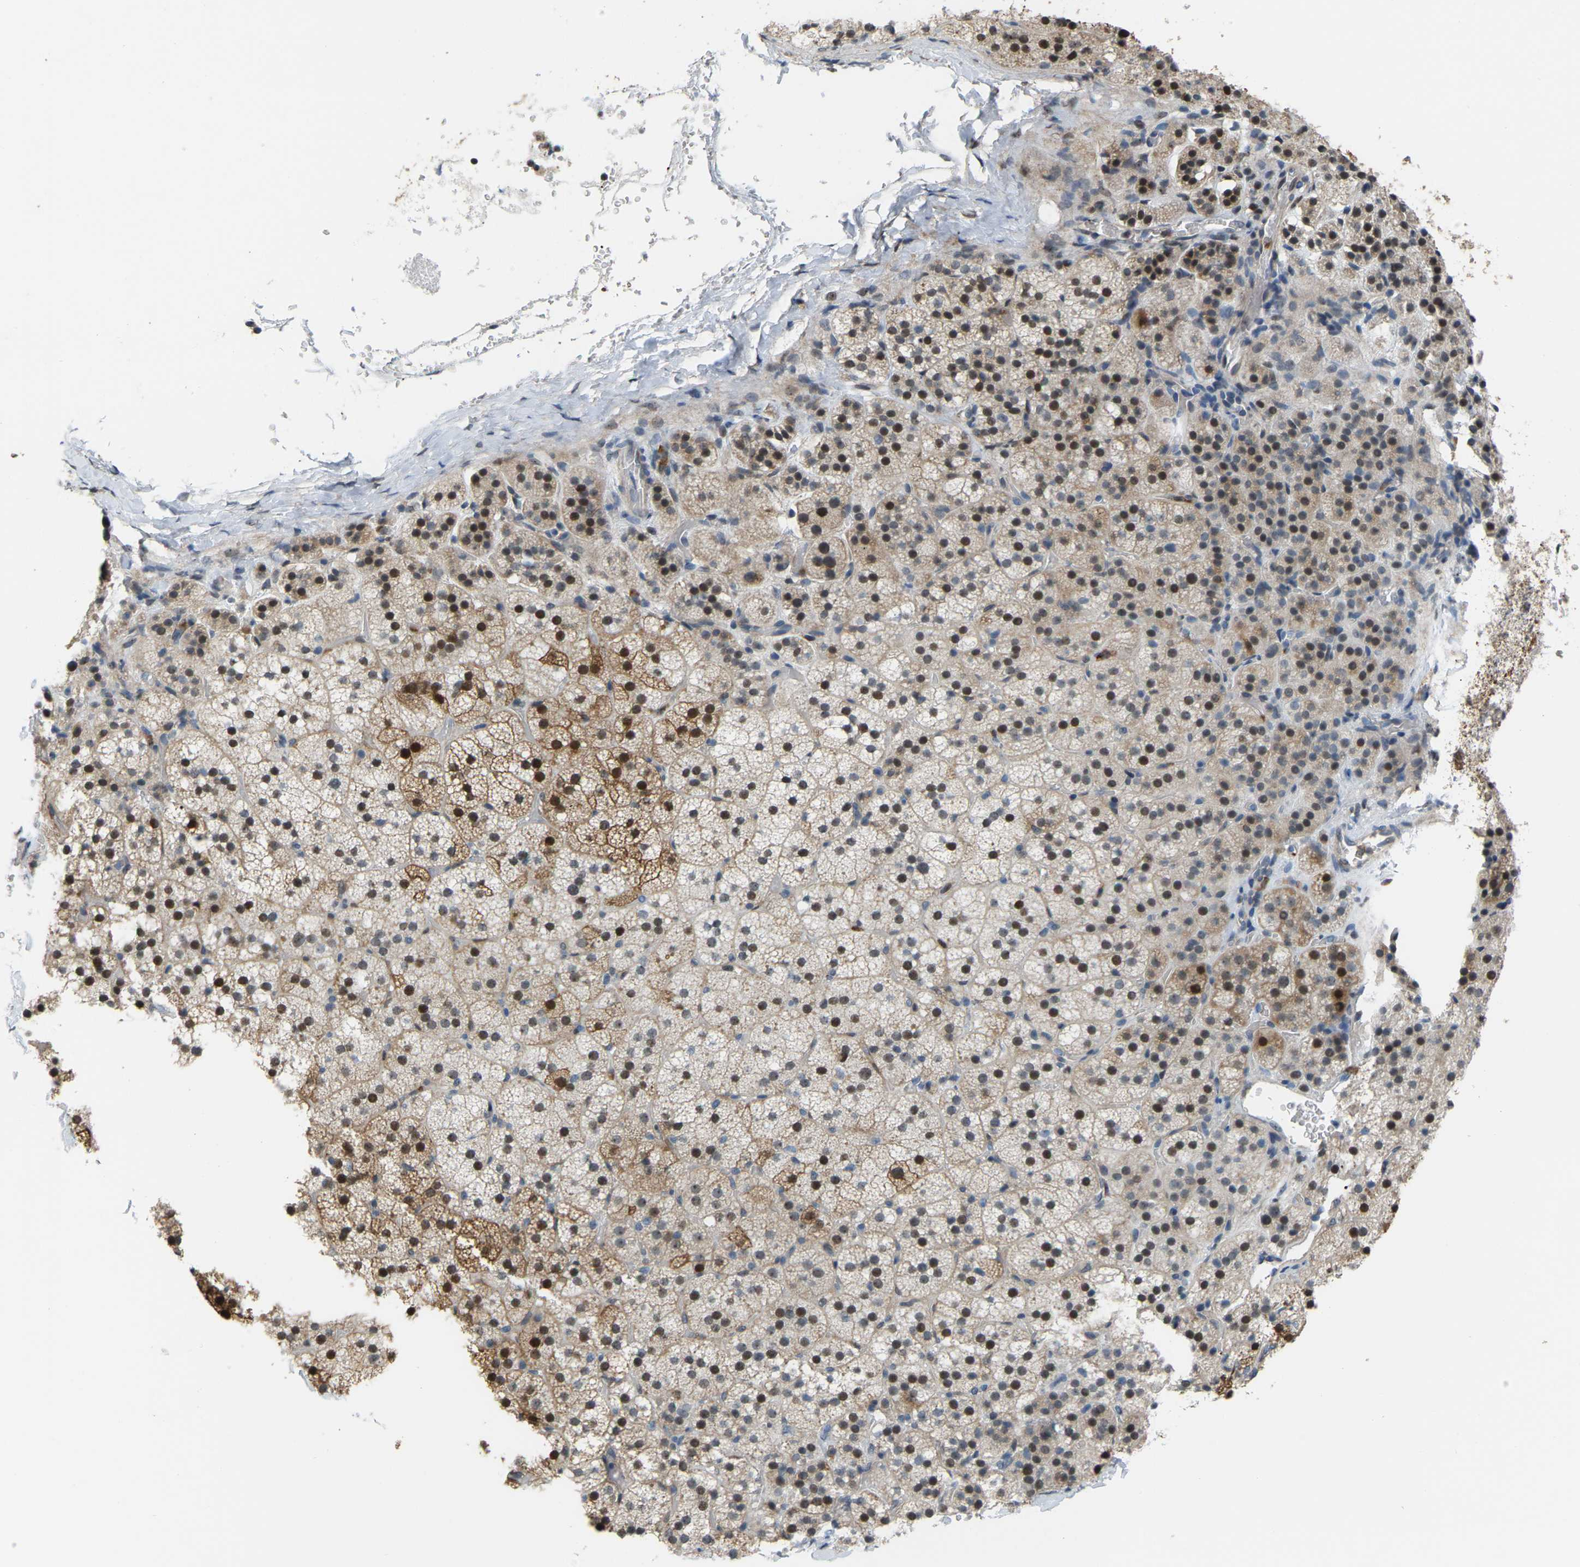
{"staining": {"intensity": "strong", "quantity": "25%-75%", "location": "cytoplasmic/membranous,nuclear"}, "tissue": "adrenal gland", "cell_type": "Glandular cells", "image_type": "normal", "snomed": [{"axis": "morphology", "description": "Normal tissue, NOS"}, {"axis": "topography", "description": "Adrenal gland"}], "caption": "Immunohistochemistry of unremarkable adrenal gland reveals high levels of strong cytoplasmic/membranous,nuclear staining in about 25%-75% of glandular cells. (DAB IHC, brown staining for protein, blue staining for nuclei).", "gene": "CROT", "patient": {"sex": "female", "age": 44}}